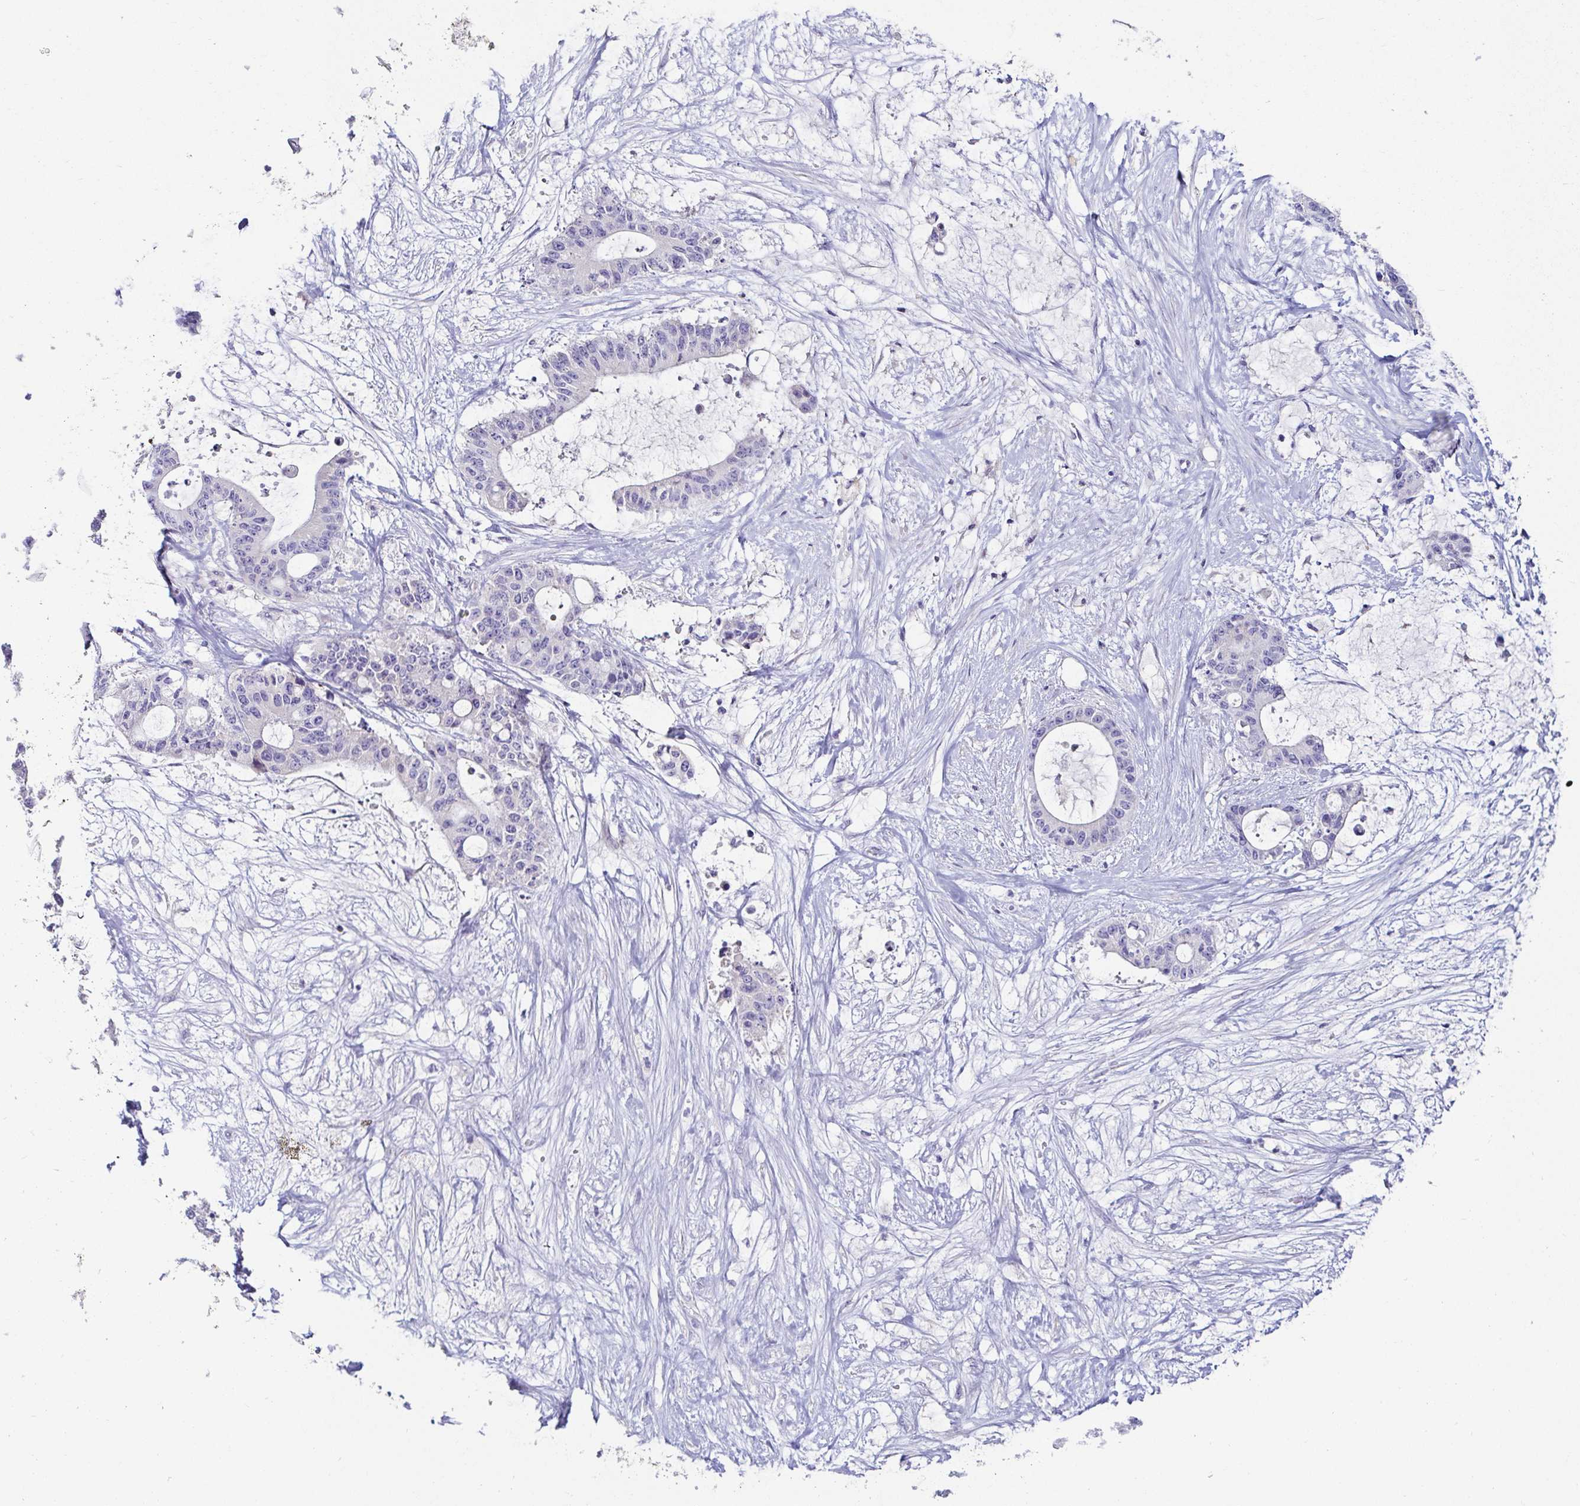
{"staining": {"intensity": "negative", "quantity": "none", "location": "none"}, "tissue": "liver cancer", "cell_type": "Tumor cells", "image_type": "cancer", "snomed": [{"axis": "morphology", "description": "Normal tissue, NOS"}, {"axis": "morphology", "description": "Cholangiocarcinoma"}, {"axis": "topography", "description": "Liver"}, {"axis": "topography", "description": "Peripheral nerve tissue"}], "caption": "This is an IHC histopathology image of cholangiocarcinoma (liver). There is no expression in tumor cells.", "gene": "C4orf17", "patient": {"sex": "female", "age": 73}}